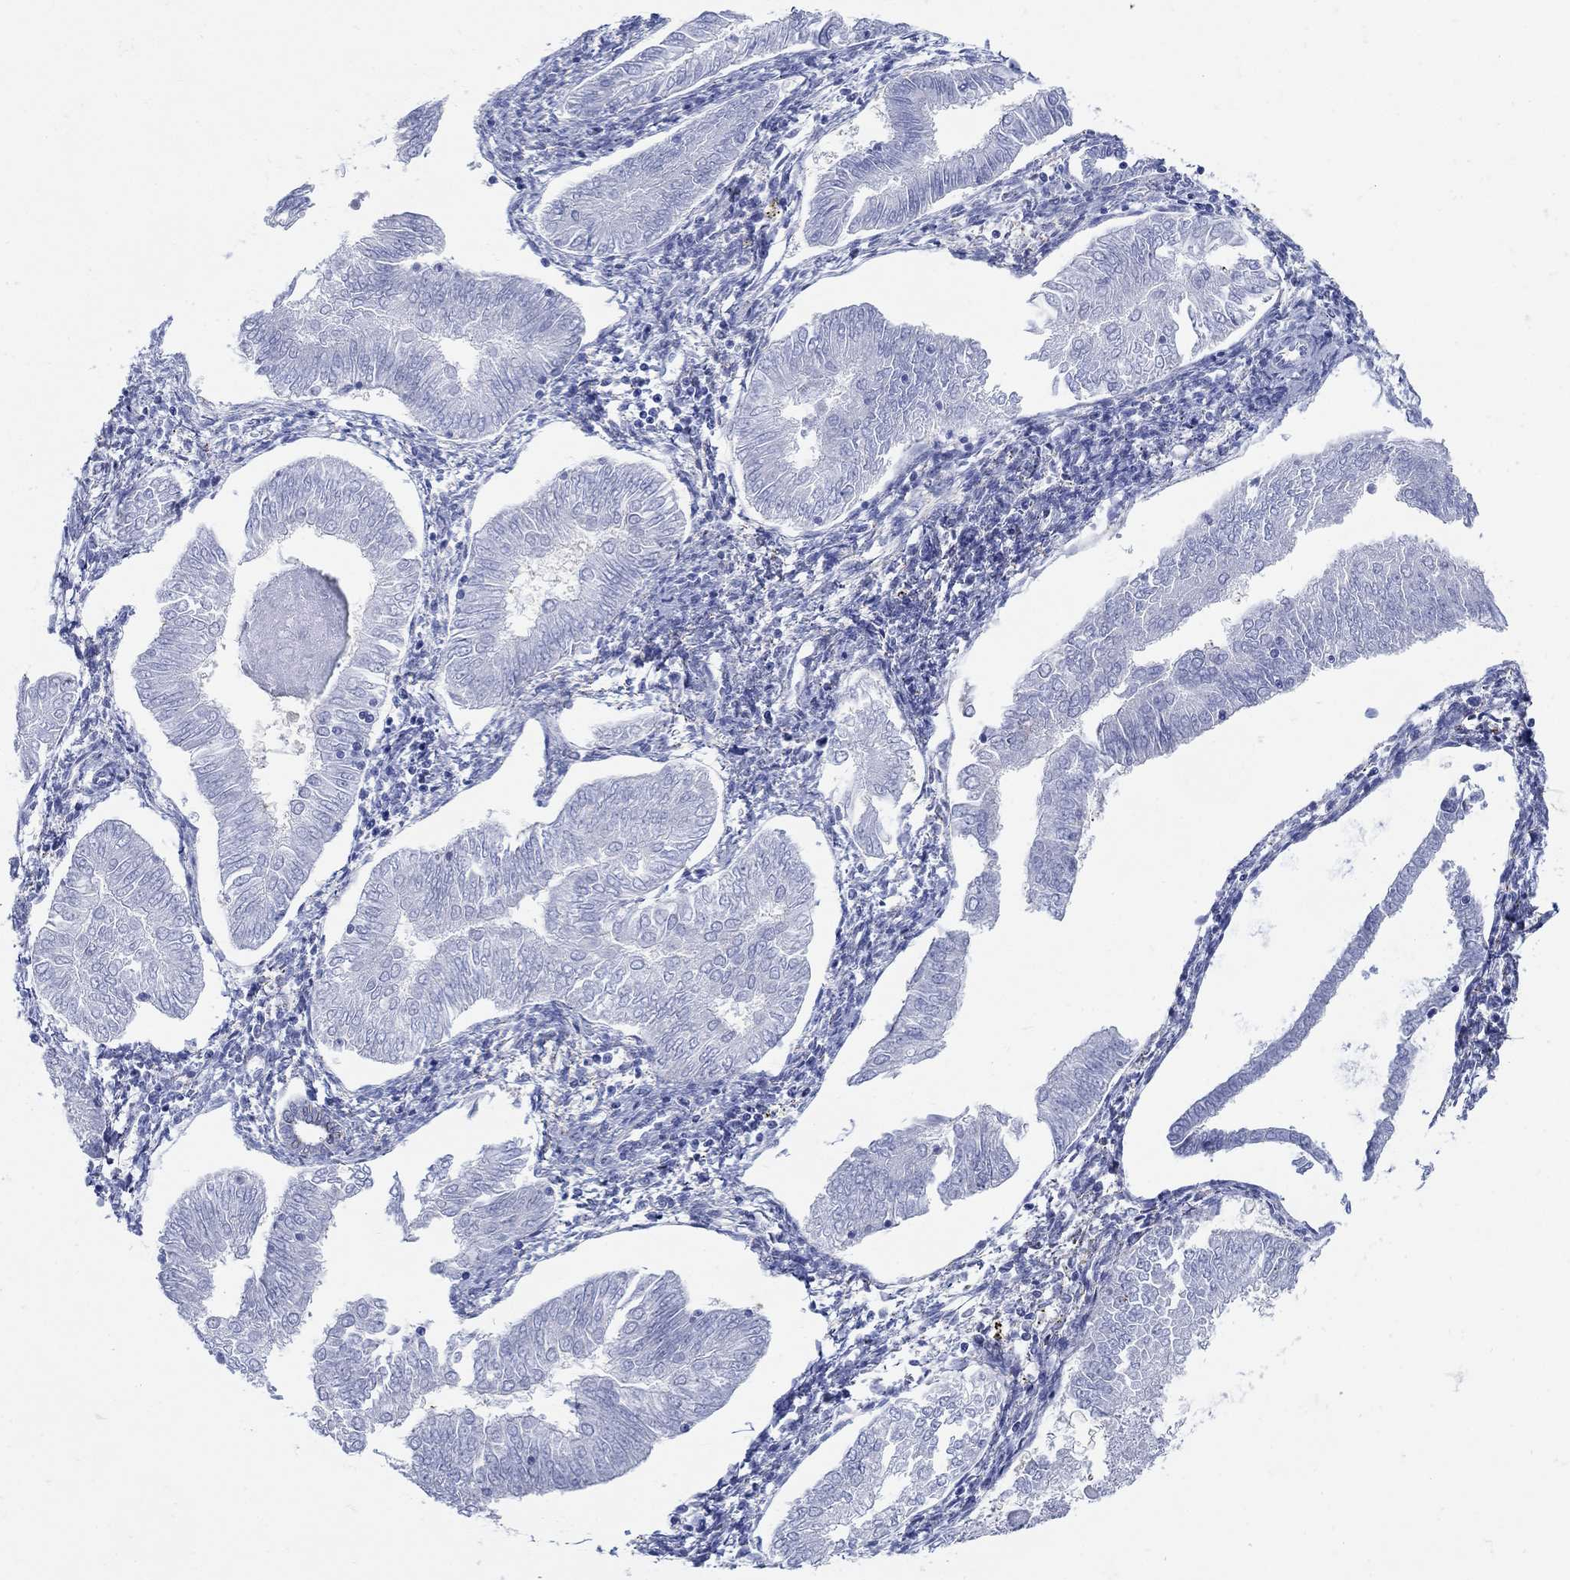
{"staining": {"intensity": "negative", "quantity": "none", "location": "none"}, "tissue": "endometrial cancer", "cell_type": "Tumor cells", "image_type": "cancer", "snomed": [{"axis": "morphology", "description": "Adenocarcinoma, NOS"}, {"axis": "topography", "description": "Endometrium"}], "caption": "A high-resolution photomicrograph shows immunohistochemistry staining of endometrial cancer, which exhibits no significant staining in tumor cells.", "gene": "ZDHHC14", "patient": {"sex": "female", "age": 53}}